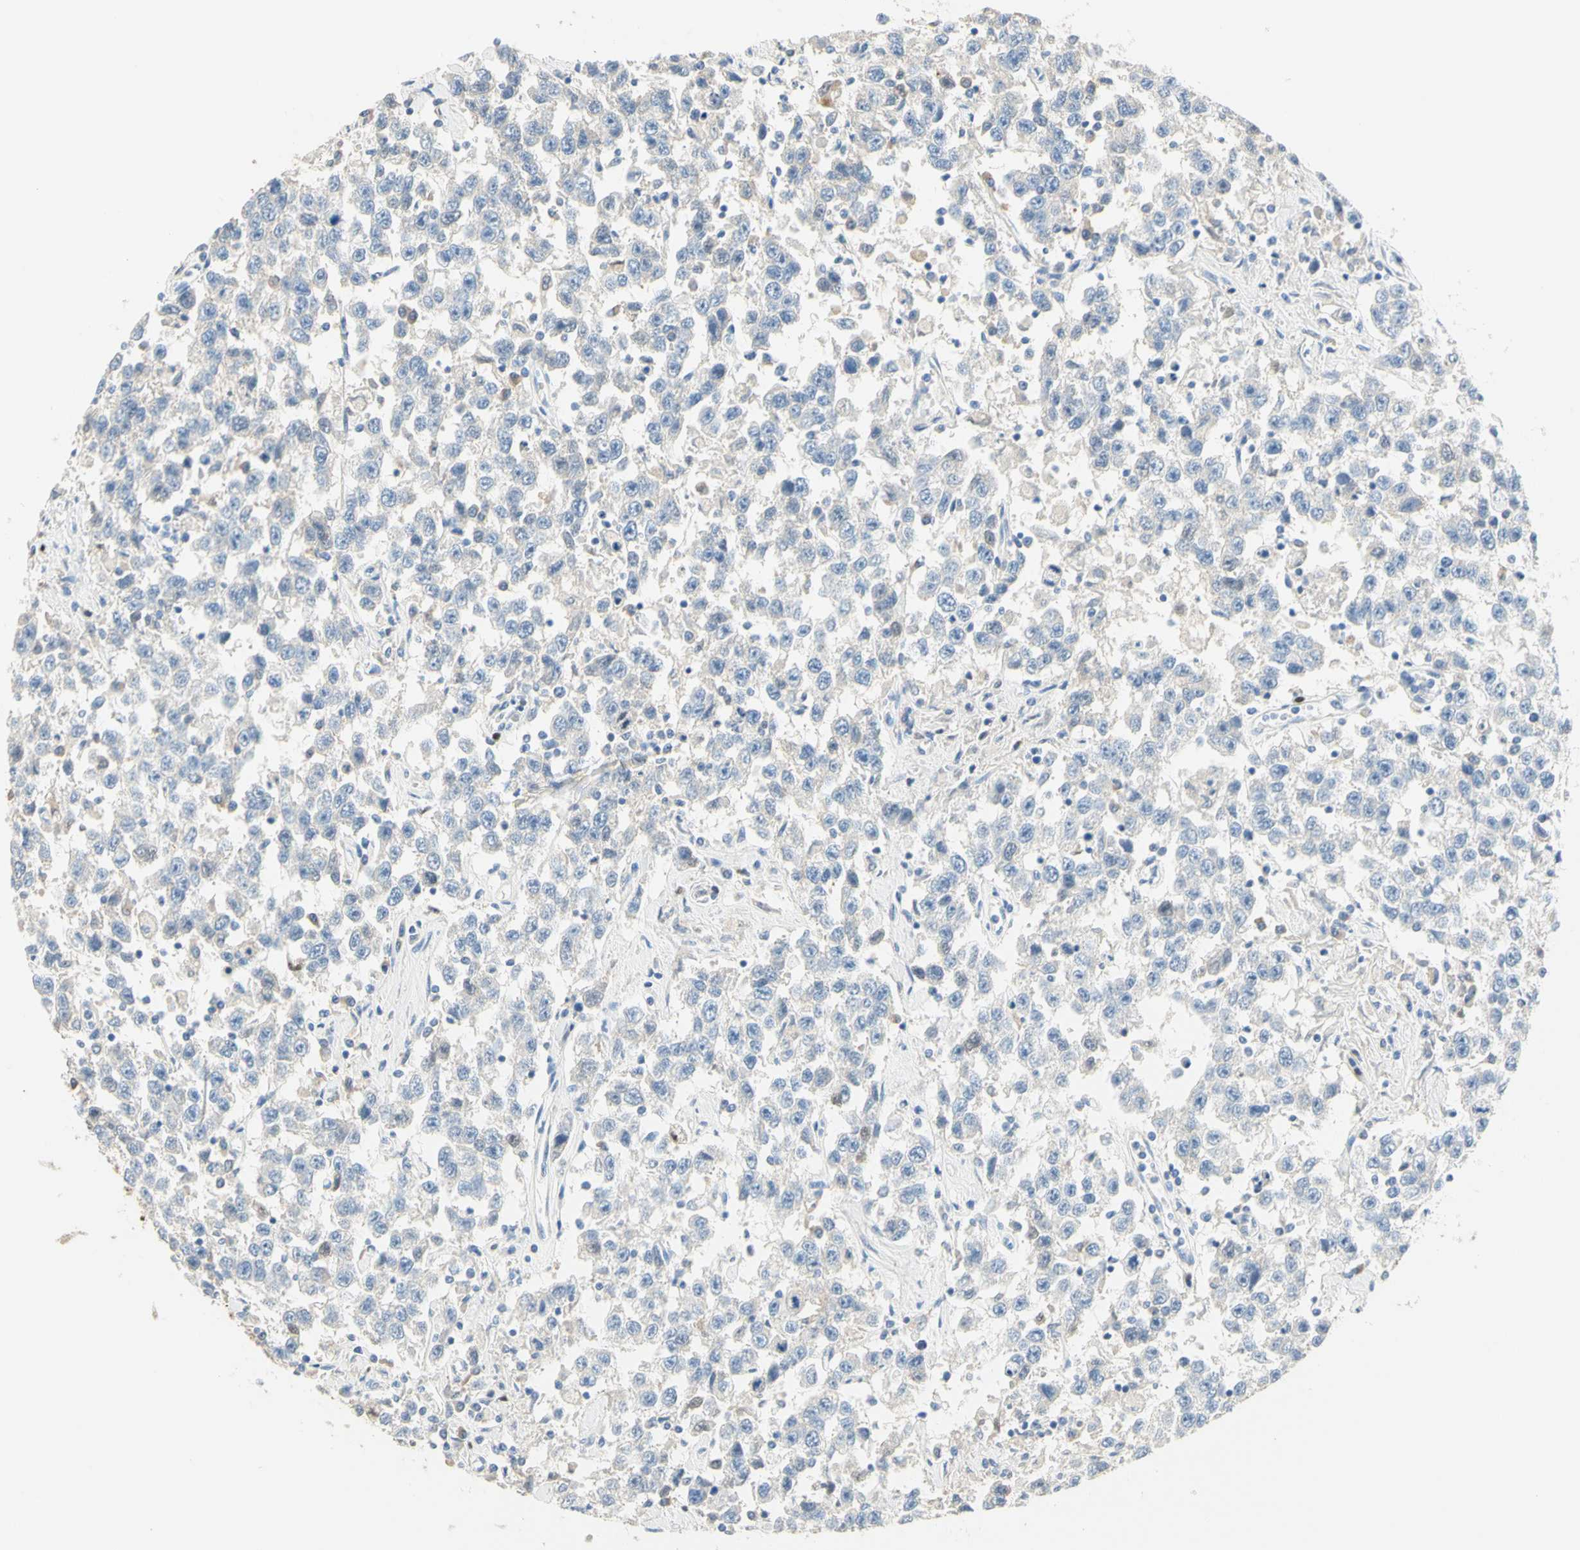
{"staining": {"intensity": "negative", "quantity": "none", "location": "none"}, "tissue": "testis cancer", "cell_type": "Tumor cells", "image_type": "cancer", "snomed": [{"axis": "morphology", "description": "Seminoma, NOS"}, {"axis": "topography", "description": "Testis"}], "caption": "Tumor cells show no significant protein positivity in testis cancer.", "gene": "NECTIN4", "patient": {"sex": "male", "age": 41}}